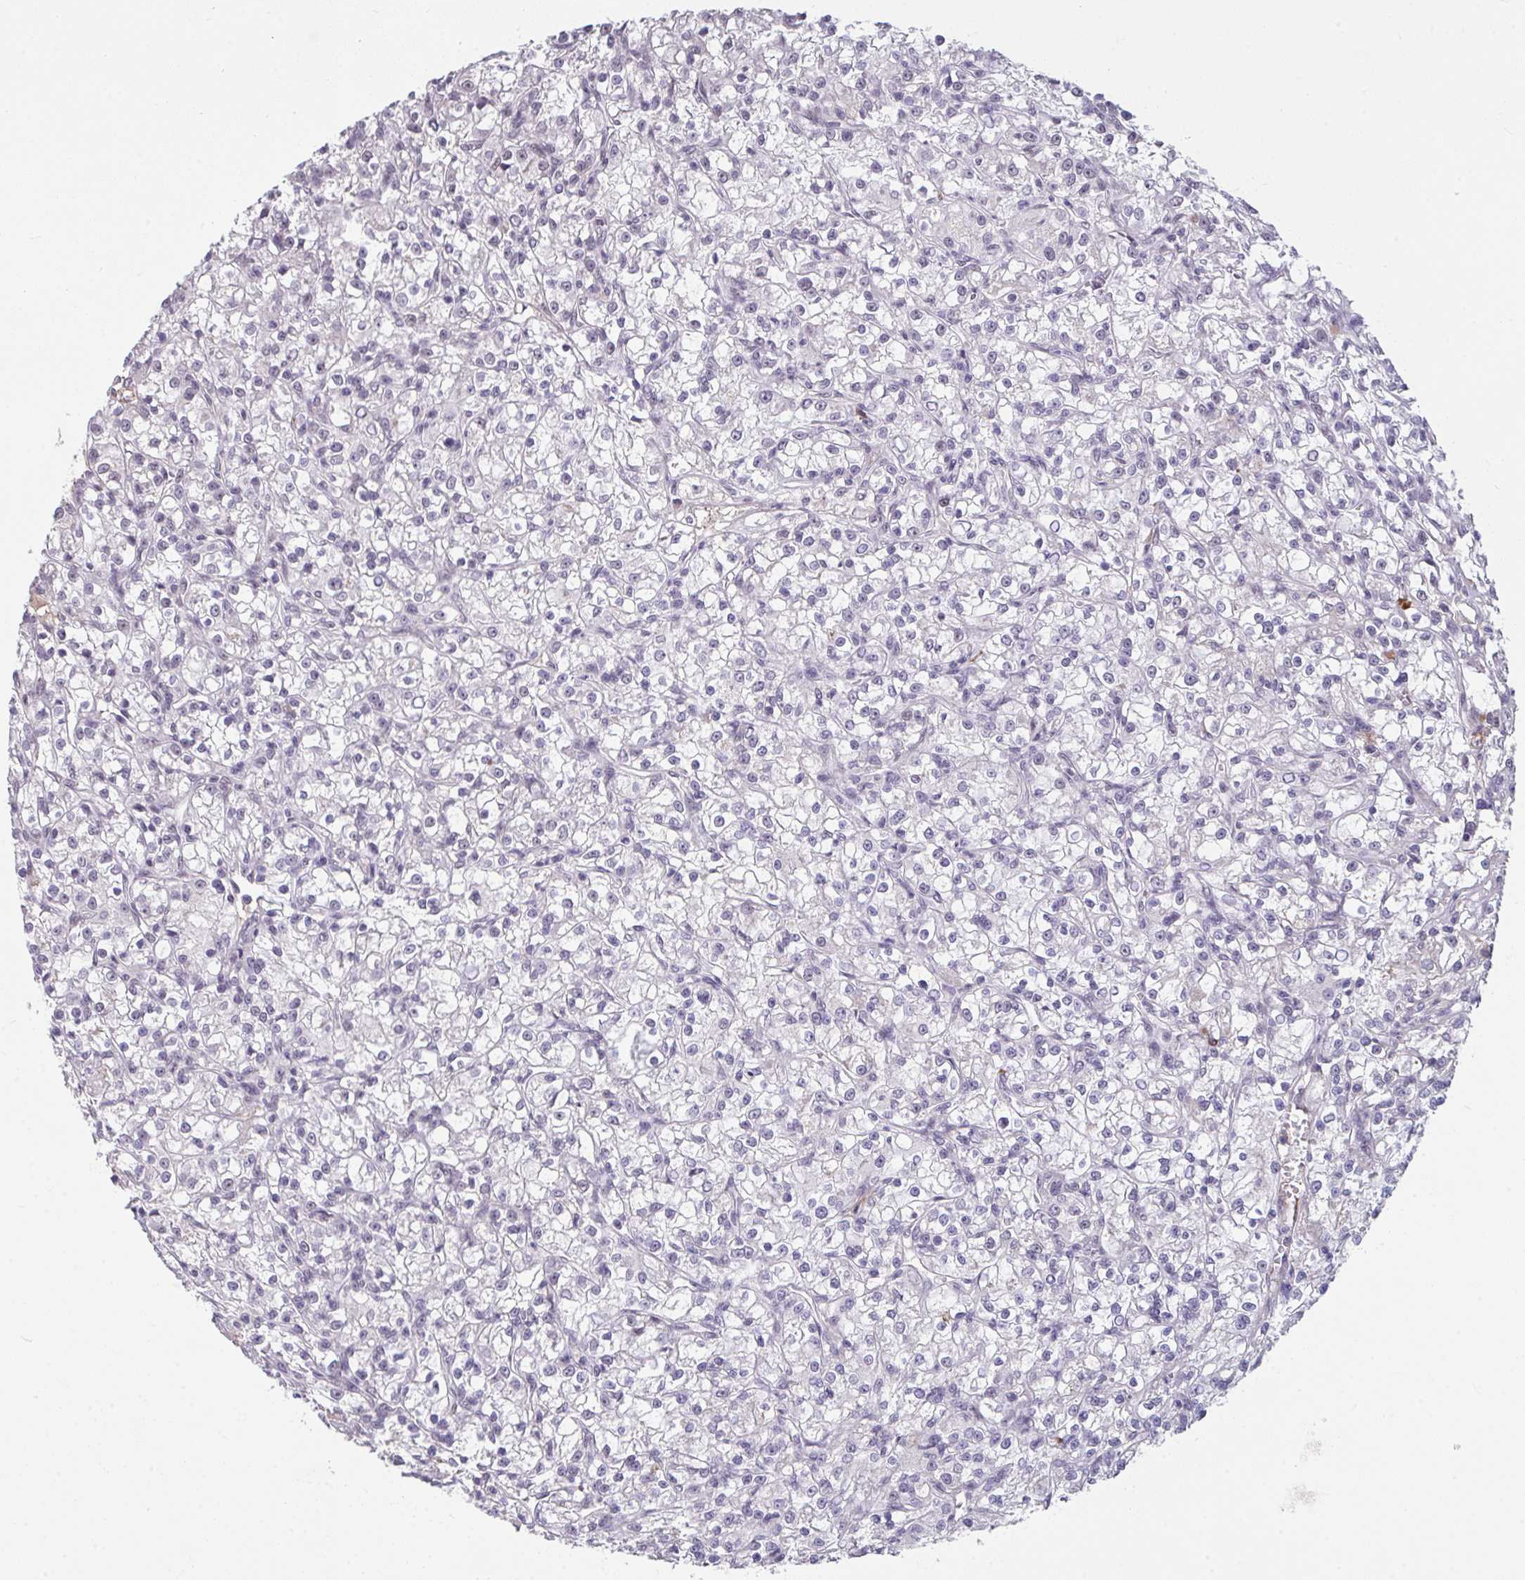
{"staining": {"intensity": "negative", "quantity": "none", "location": "none"}, "tissue": "renal cancer", "cell_type": "Tumor cells", "image_type": "cancer", "snomed": [{"axis": "morphology", "description": "Adenocarcinoma, NOS"}, {"axis": "topography", "description": "Kidney"}], "caption": "Renal cancer stained for a protein using immunohistochemistry exhibits no positivity tumor cells.", "gene": "RBBP6", "patient": {"sex": "female", "age": 59}}